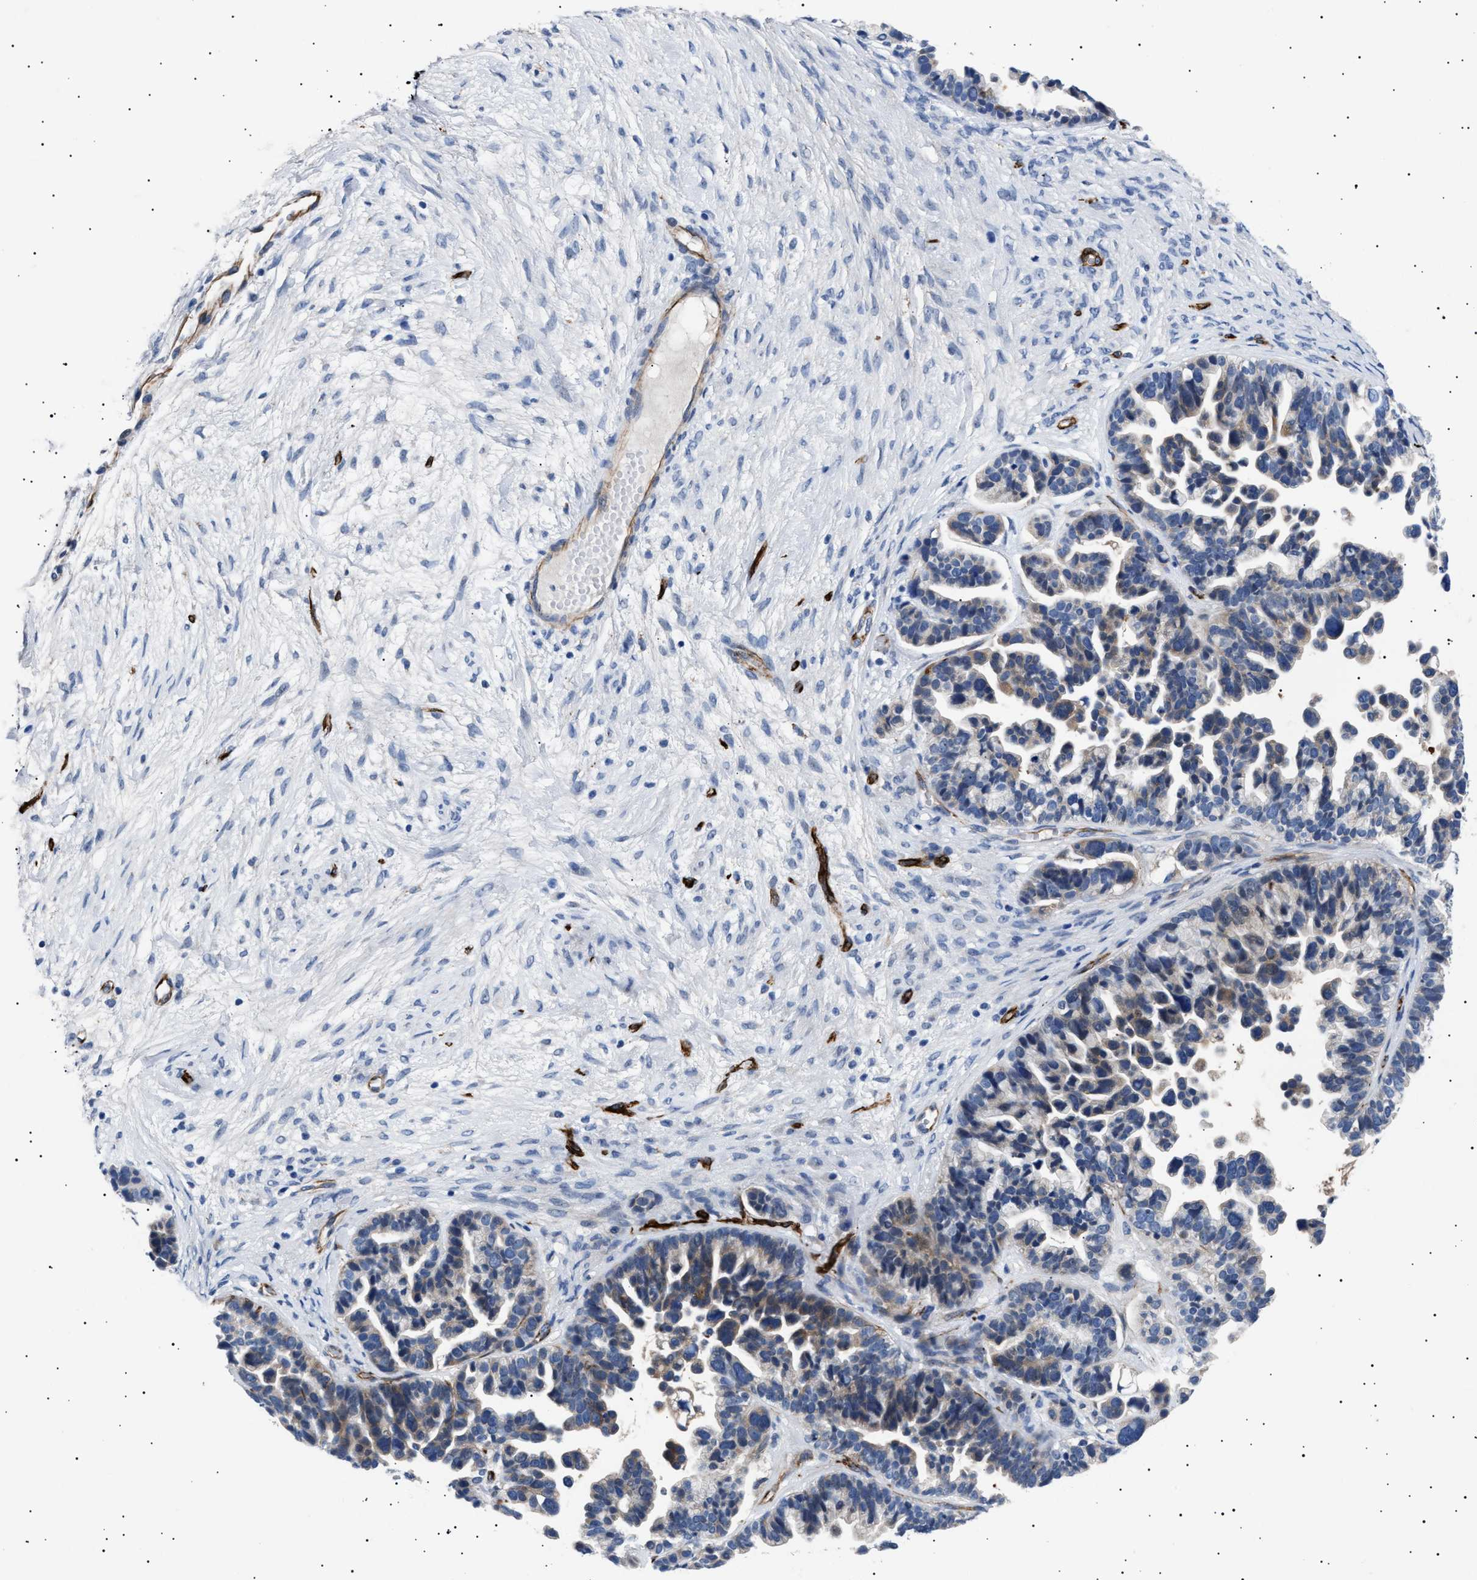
{"staining": {"intensity": "weak", "quantity": "25%-75%", "location": "cytoplasmic/membranous"}, "tissue": "ovarian cancer", "cell_type": "Tumor cells", "image_type": "cancer", "snomed": [{"axis": "morphology", "description": "Cystadenocarcinoma, serous, NOS"}, {"axis": "topography", "description": "Ovary"}], "caption": "Protein staining of ovarian cancer (serous cystadenocarcinoma) tissue exhibits weak cytoplasmic/membranous positivity in about 25%-75% of tumor cells.", "gene": "OLFML2A", "patient": {"sex": "female", "age": 56}}